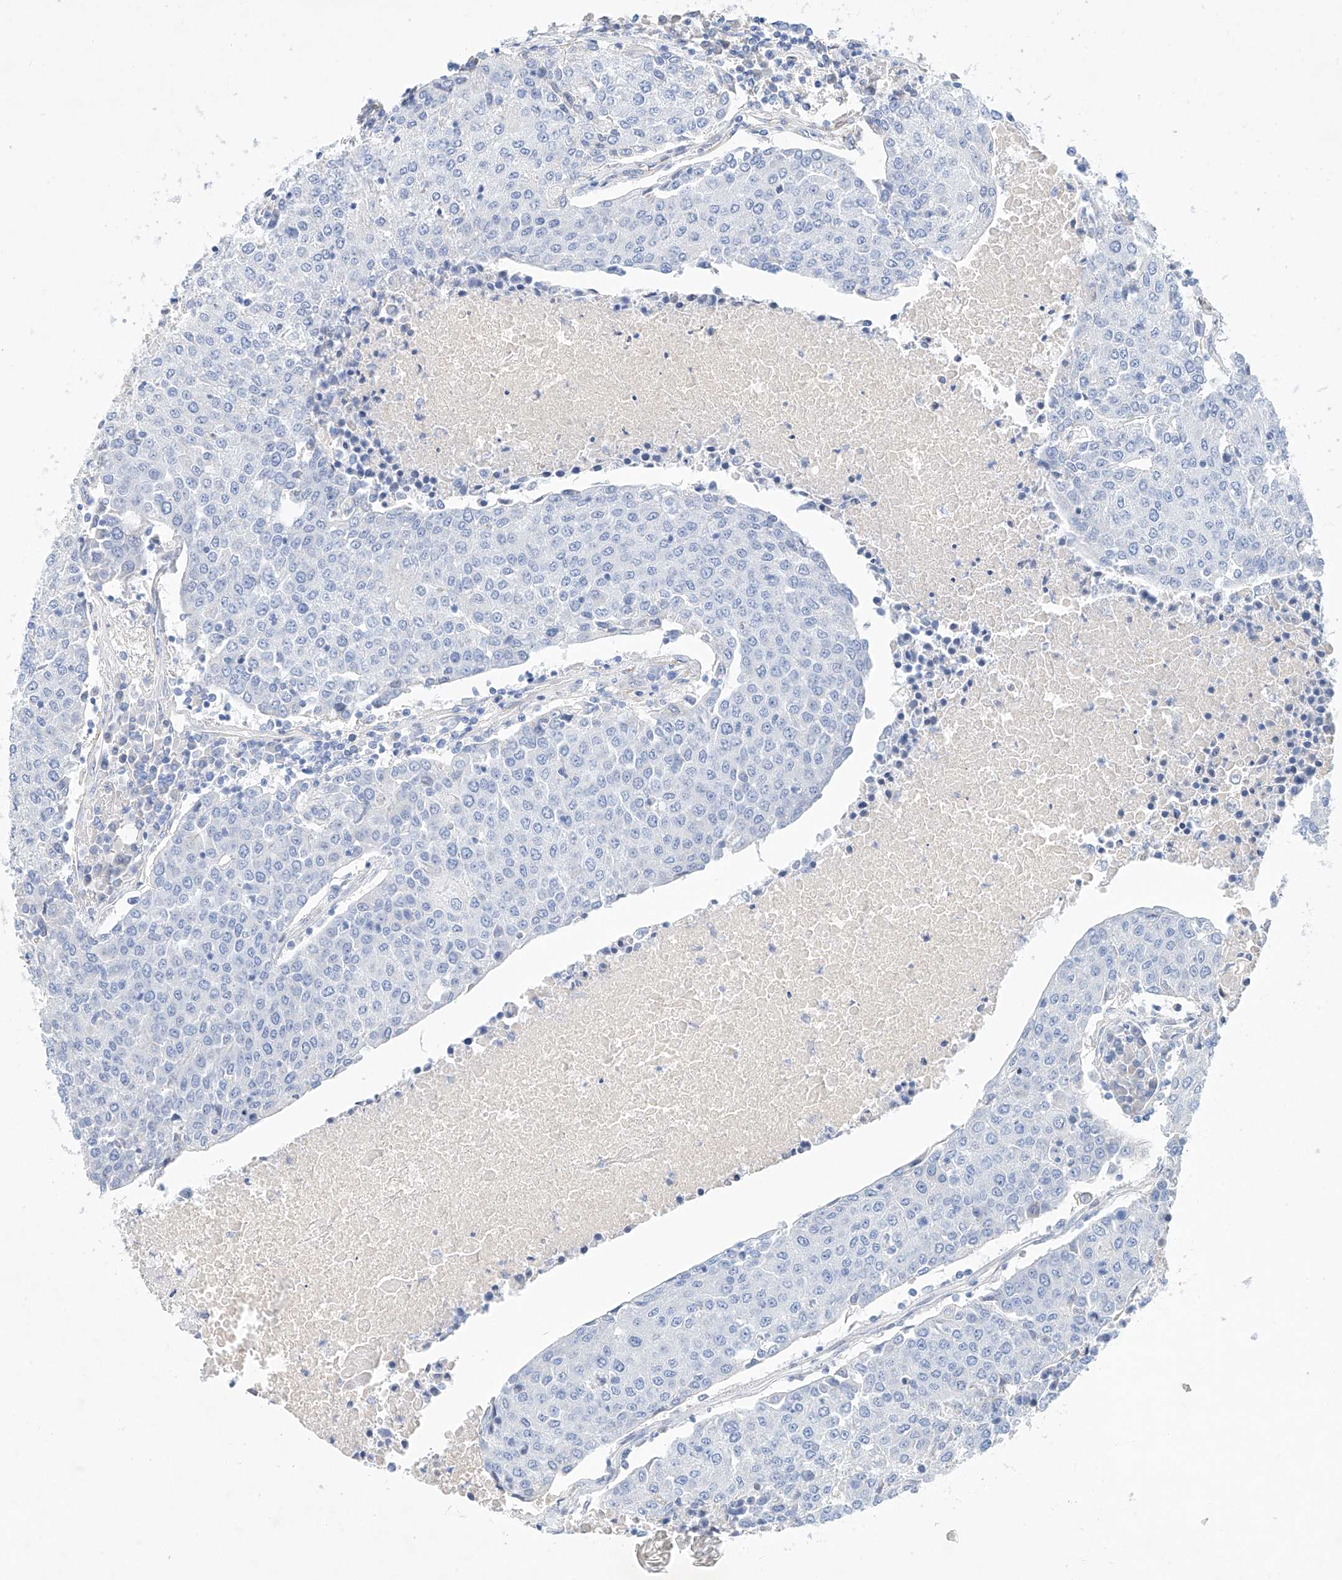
{"staining": {"intensity": "negative", "quantity": "none", "location": "none"}, "tissue": "urothelial cancer", "cell_type": "Tumor cells", "image_type": "cancer", "snomed": [{"axis": "morphology", "description": "Urothelial carcinoma, High grade"}, {"axis": "topography", "description": "Urinary bladder"}], "caption": "Histopathology image shows no significant protein positivity in tumor cells of high-grade urothelial carcinoma.", "gene": "SBSPON", "patient": {"sex": "female", "age": 85}}